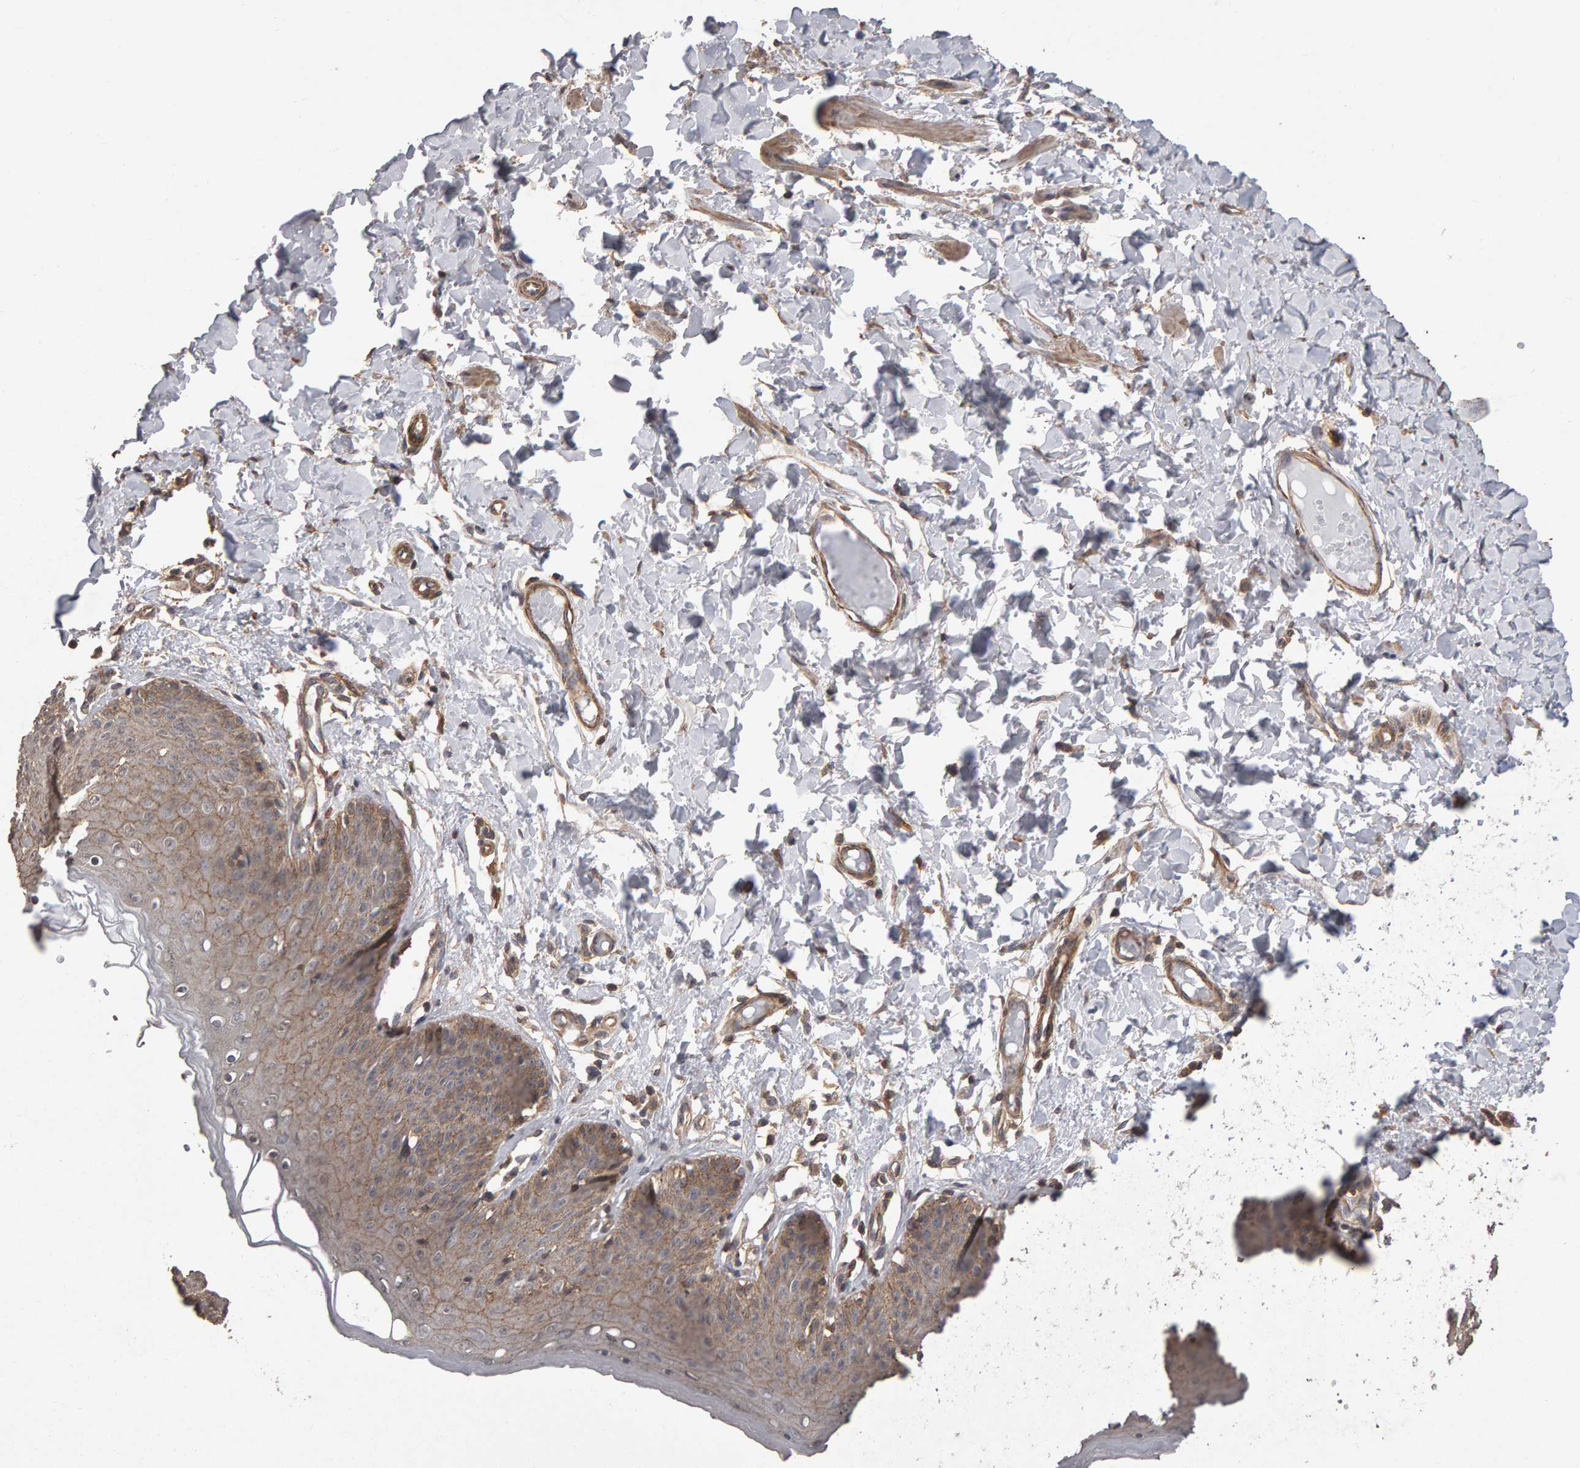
{"staining": {"intensity": "strong", "quantity": ">75%", "location": "cytoplasmic/membranous"}, "tissue": "skin", "cell_type": "Epidermal cells", "image_type": "normal", "snomed": [{"axis": "morphology", "description": "Normal tissue, NOS"}, {"axis": "topography", "description": "Vulva"}], "caption": "High-power microscopy captured an immunohistochemistry (IHC) photomicrograph of benign skin, revealing strong cytoplasmic/membranous expression in approximately >75% of epidermal cells.", "gene": "SCRIB", "patient": {"sex": "female", "age": 66}}